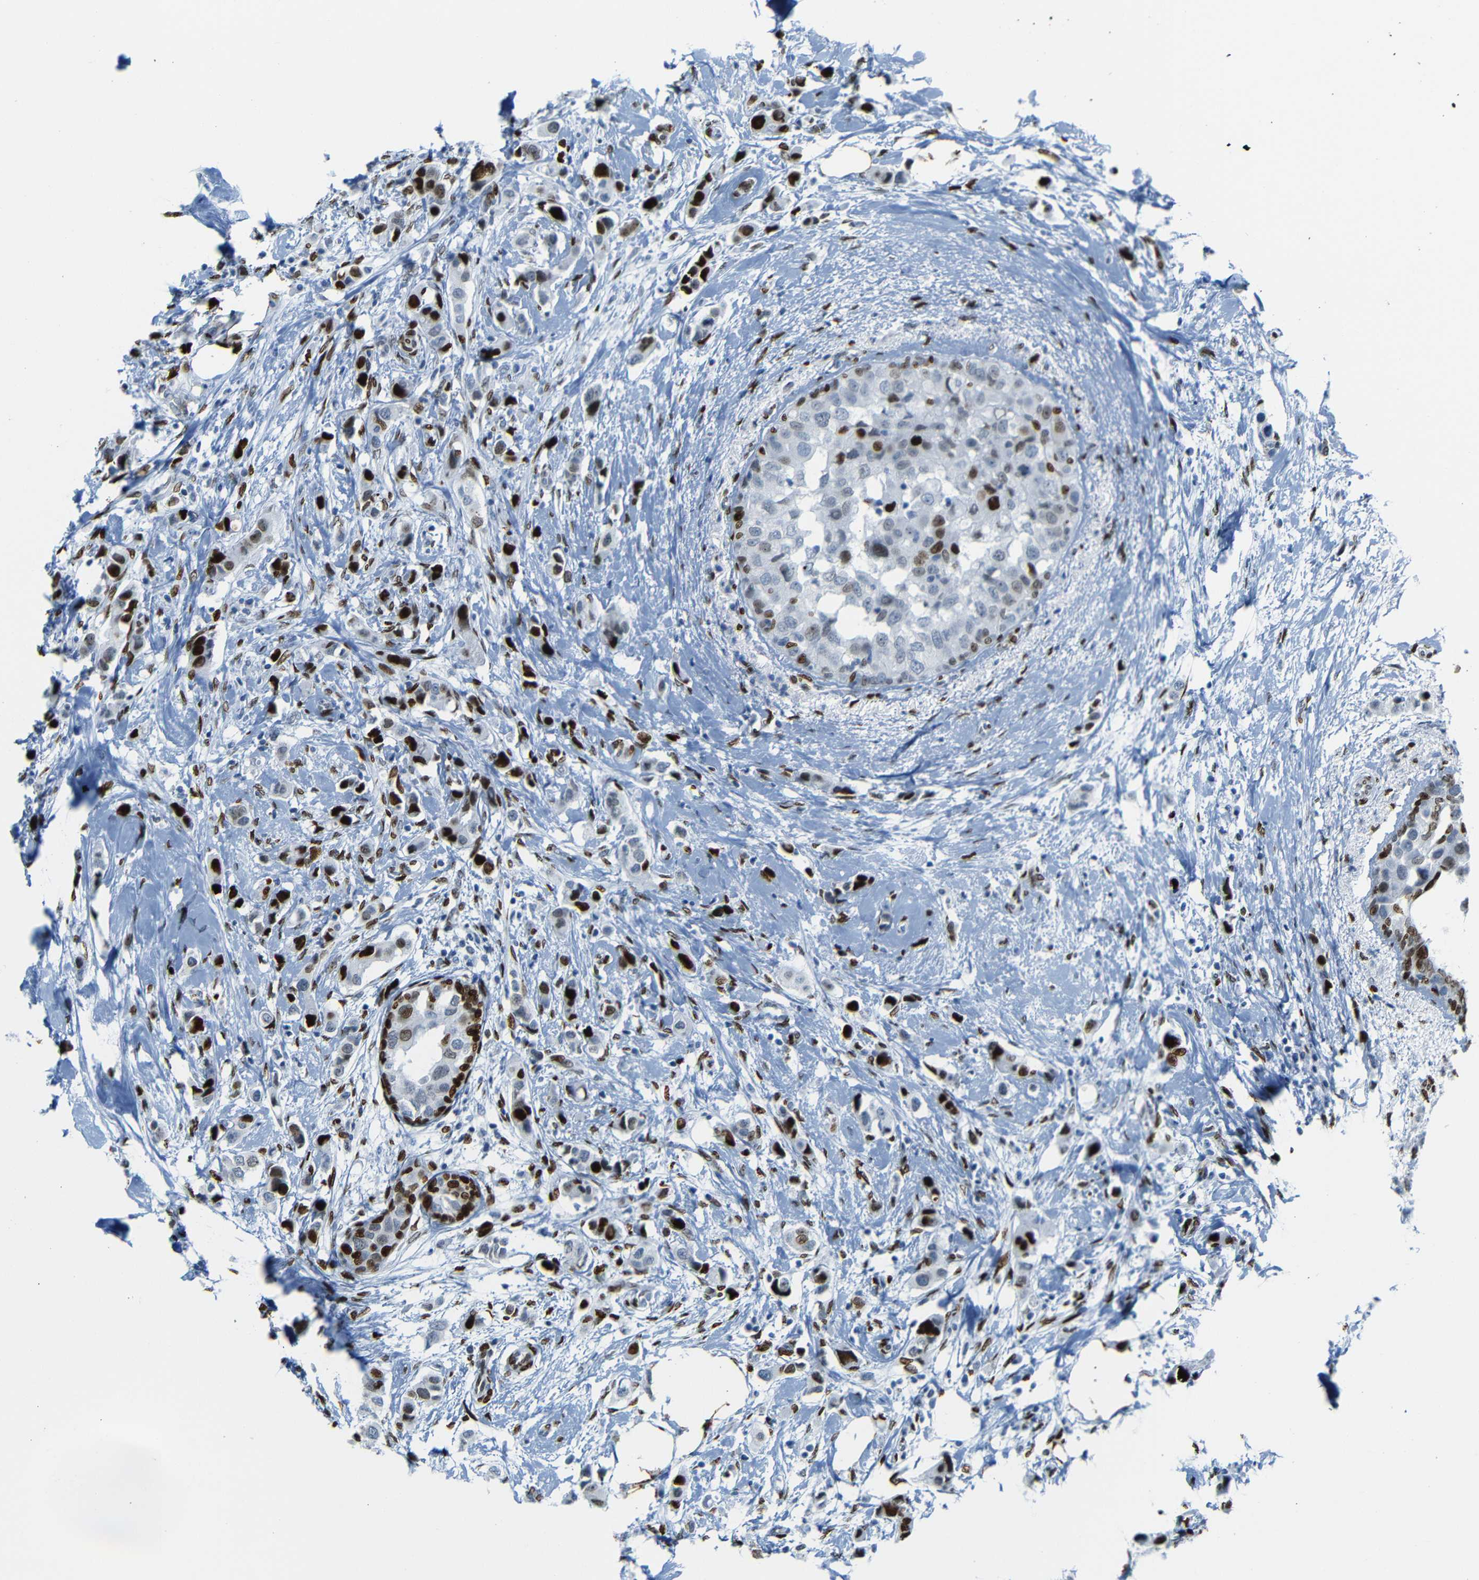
{"staining": {"intensity": "strong", "quantity": ">75%", "location": "nuclear"}, "tissue": "breast cancer", "cell_type": "Tumor cells", "image_type": "cancer", "snomed": [{"axis": "morphology", "description": "Normal tissue, NOS"}, {"axis": "morphology", "description": "Duct carcinoma"}, {"axis": "topography", "description": "Breast"}], "caption": "Immunohistochemistry (IHC) of breast cancer reveals high levels of strong nuclear expression in about >75% of tumor cells.", "gene": "NPIPB15", "patient": {"sex": "female", "age": 50}}